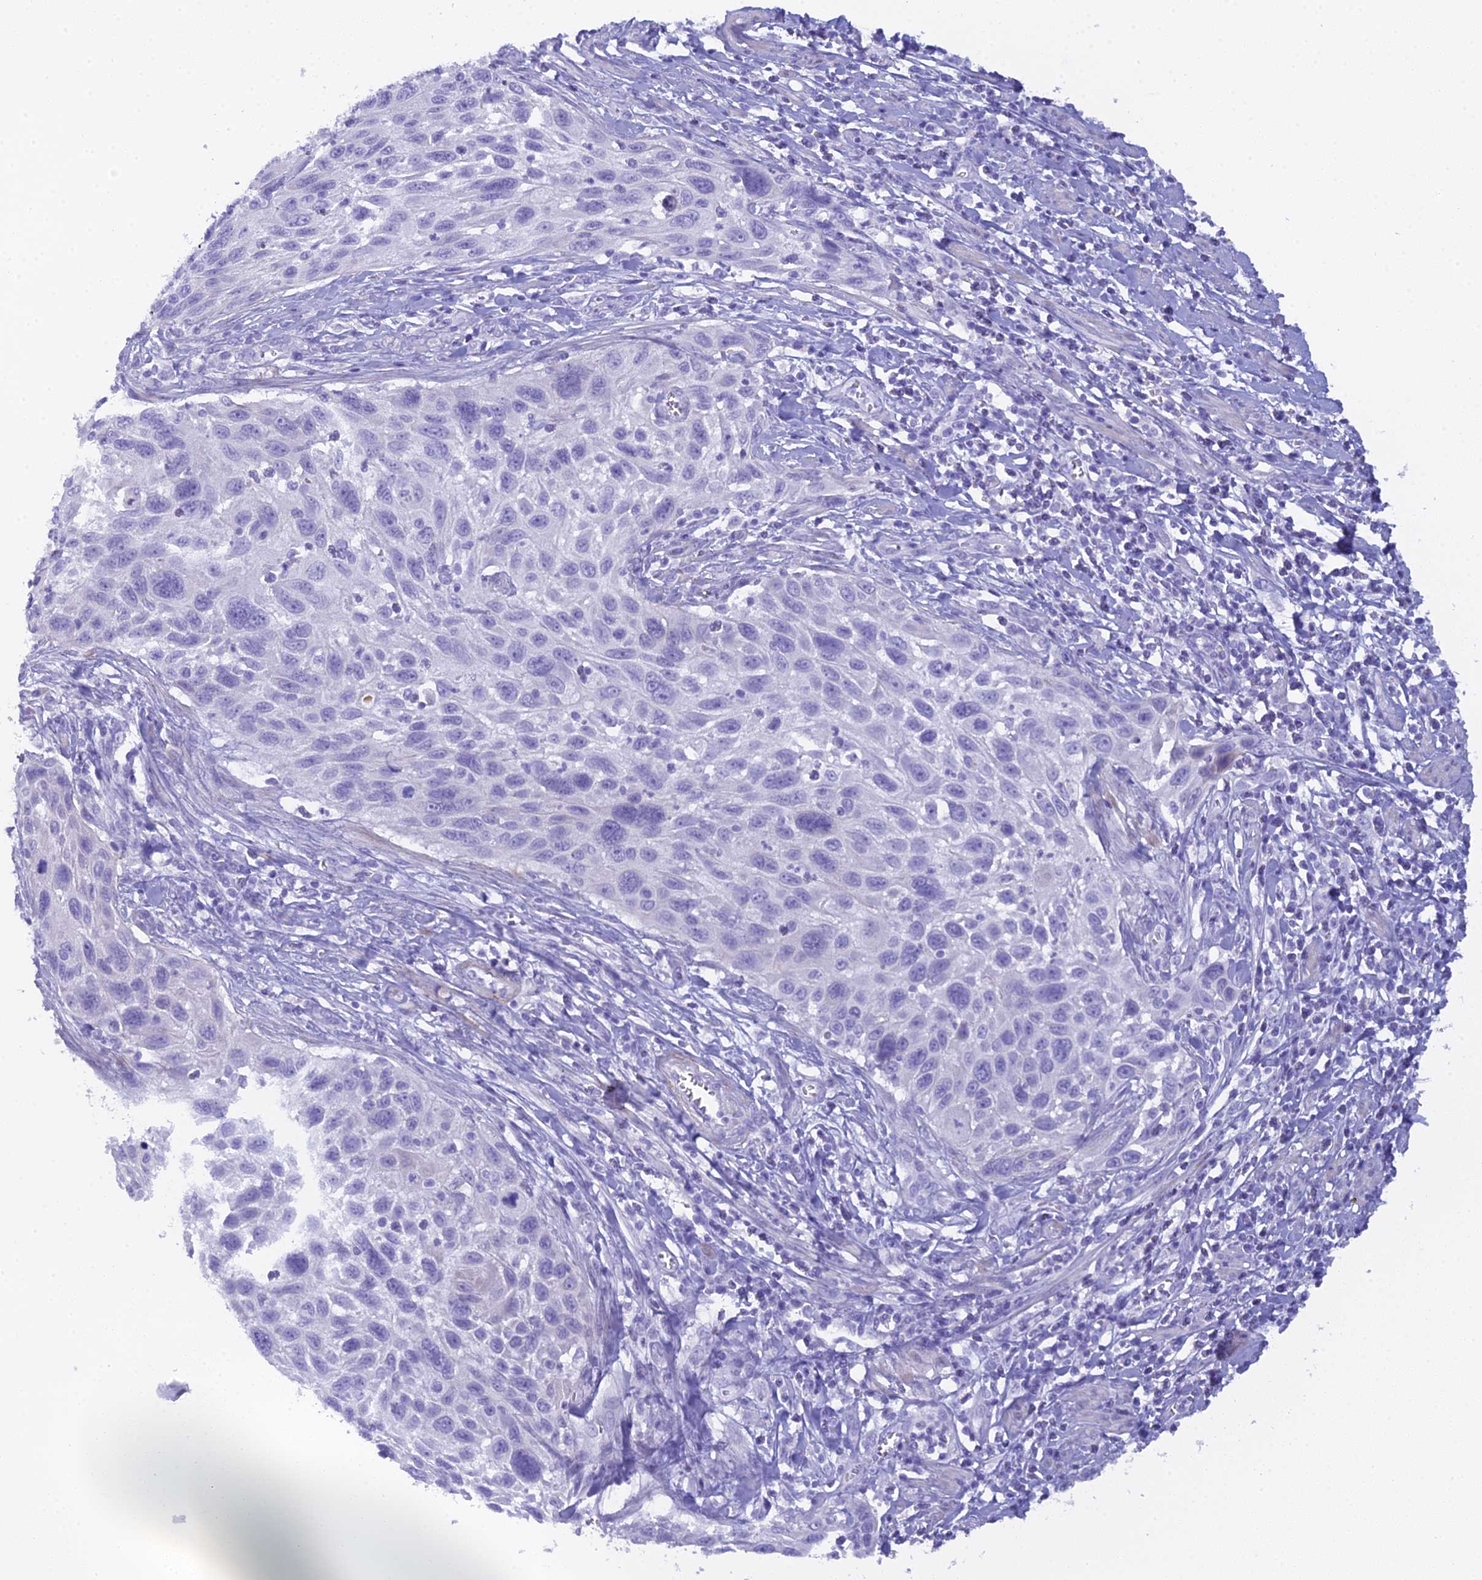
{"staining": {"intensity": "negative", "quantity": "none", "location": "none"}, "tissue": "cervical cancer", "cell_type": "Tumor cells", "image_type": "cancer", "snomed": [{"axis": "morphology", "description": "Squamous cell carcinoma, NOS"}, {"axis": "topography", "description": "Cervix"}], "caption": "Immunohistochemistry (IHC) photomicrograph of neoplastic tissue: human cervical cancer stained with DAB (3,3'-diaminobenzidine) shows no significant protein staining in tumor cells.", "gene": "UNC80", "patient": {"sex": "female", "age": 70}}